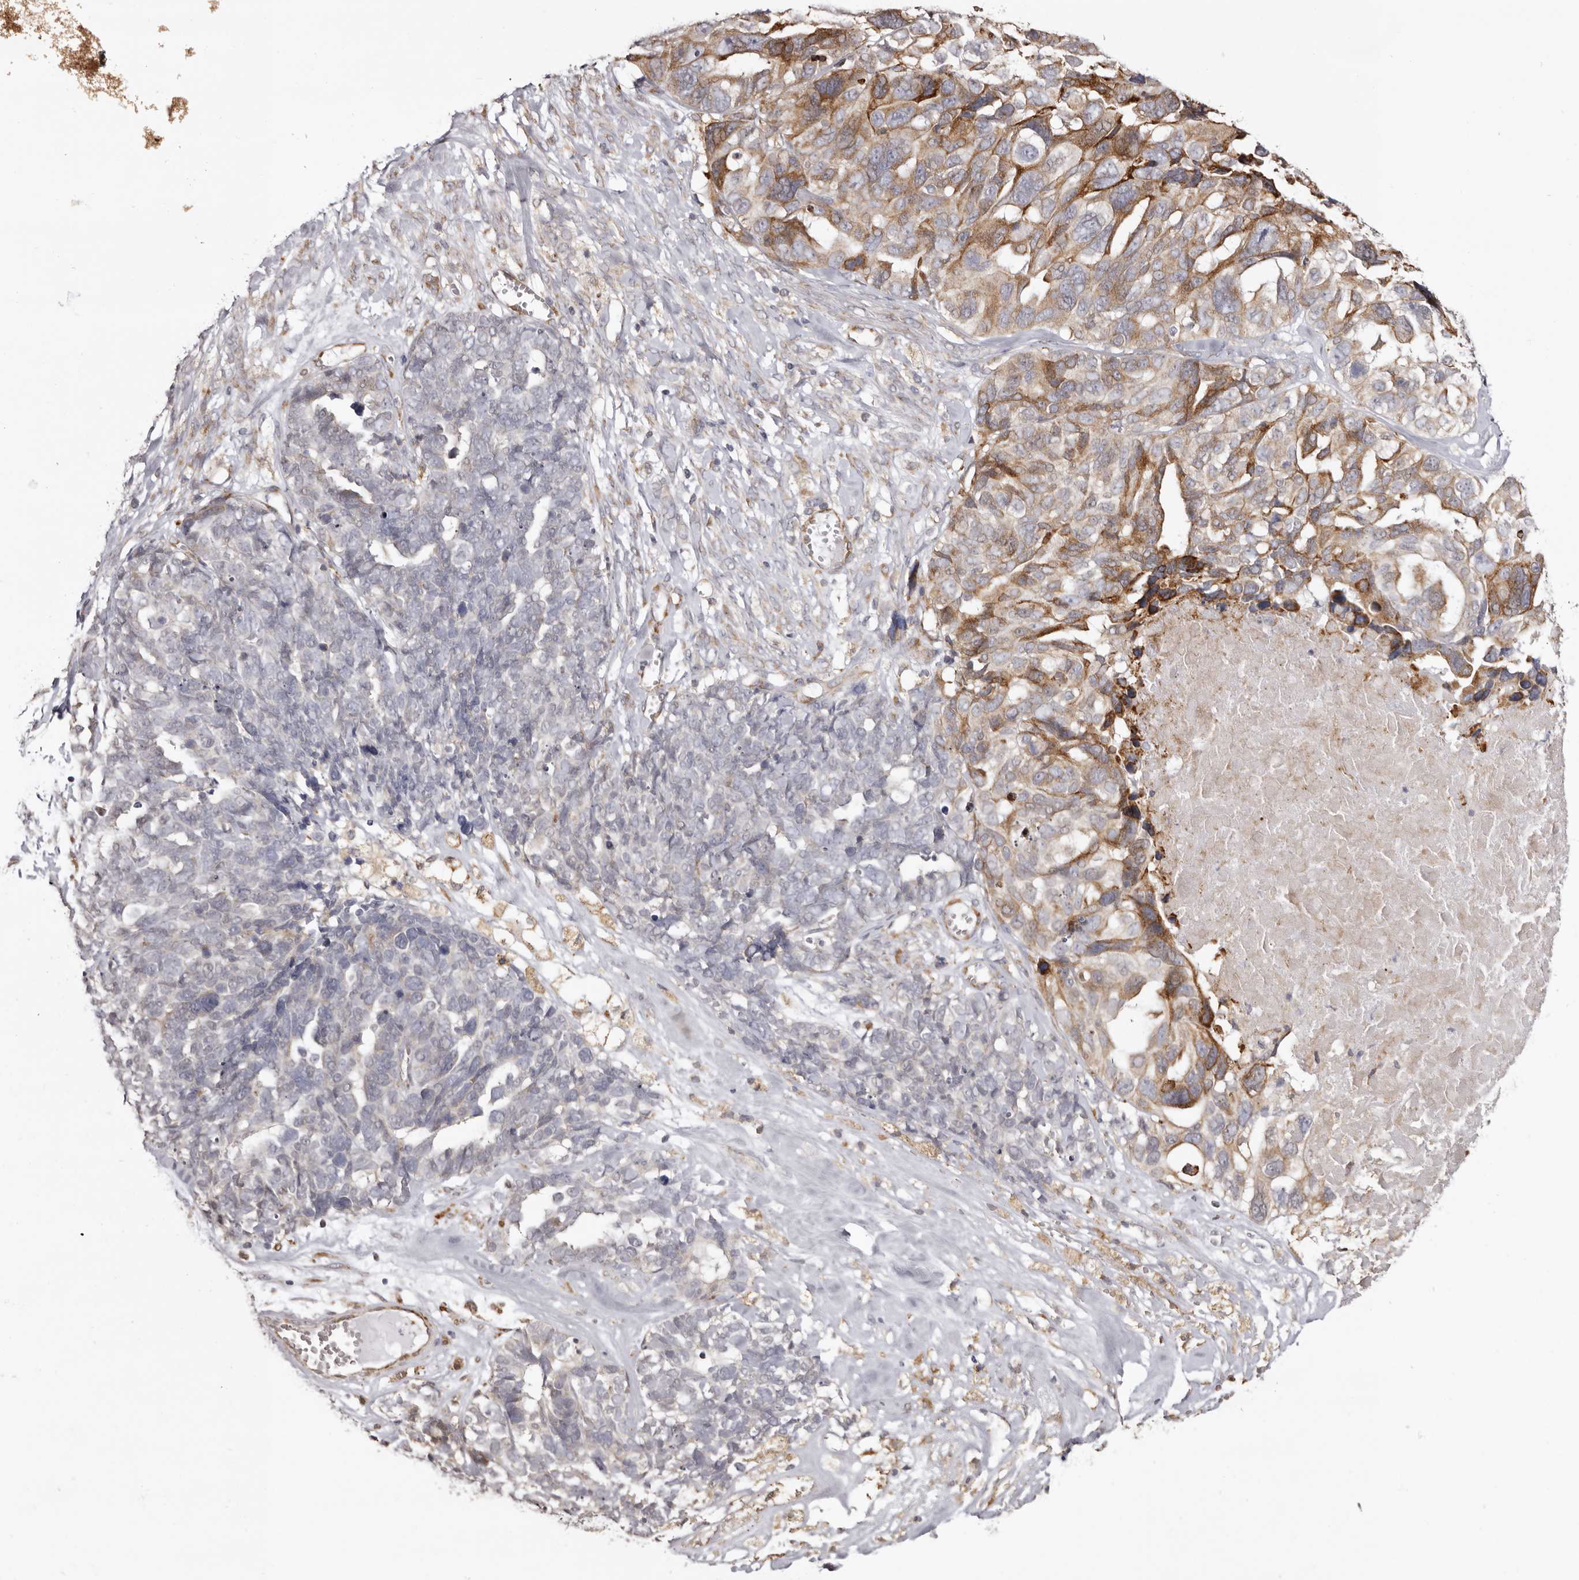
{"staining": {"intensity": "moderate", "quantity": "<25%", "location": "cytoplasmic/membranous"}, "tissue": "ovarian cancer", "cell_type": "Tumor cells", "image_type": "cancer", "snomed": [{"axis": "morphology", "description": "Cystadenocarcinoma, serous, NOS"}, {"axis": "topography", "description": "Ovary"}], "caption": "Immunohistochemistry (IHC) histopathology image of neoplastic tissue: ovarian cancer (serous cystadenocarcinoma) stained using immunohistochemistry displays low levels of moderate protein expression localized specifically in the cytoplasmic/membranous of tumor cells, appearing as a cytoplasmic/membranous brown color.", "gene": "PIGX", "patient": {"sex": "female", "age": 79}}